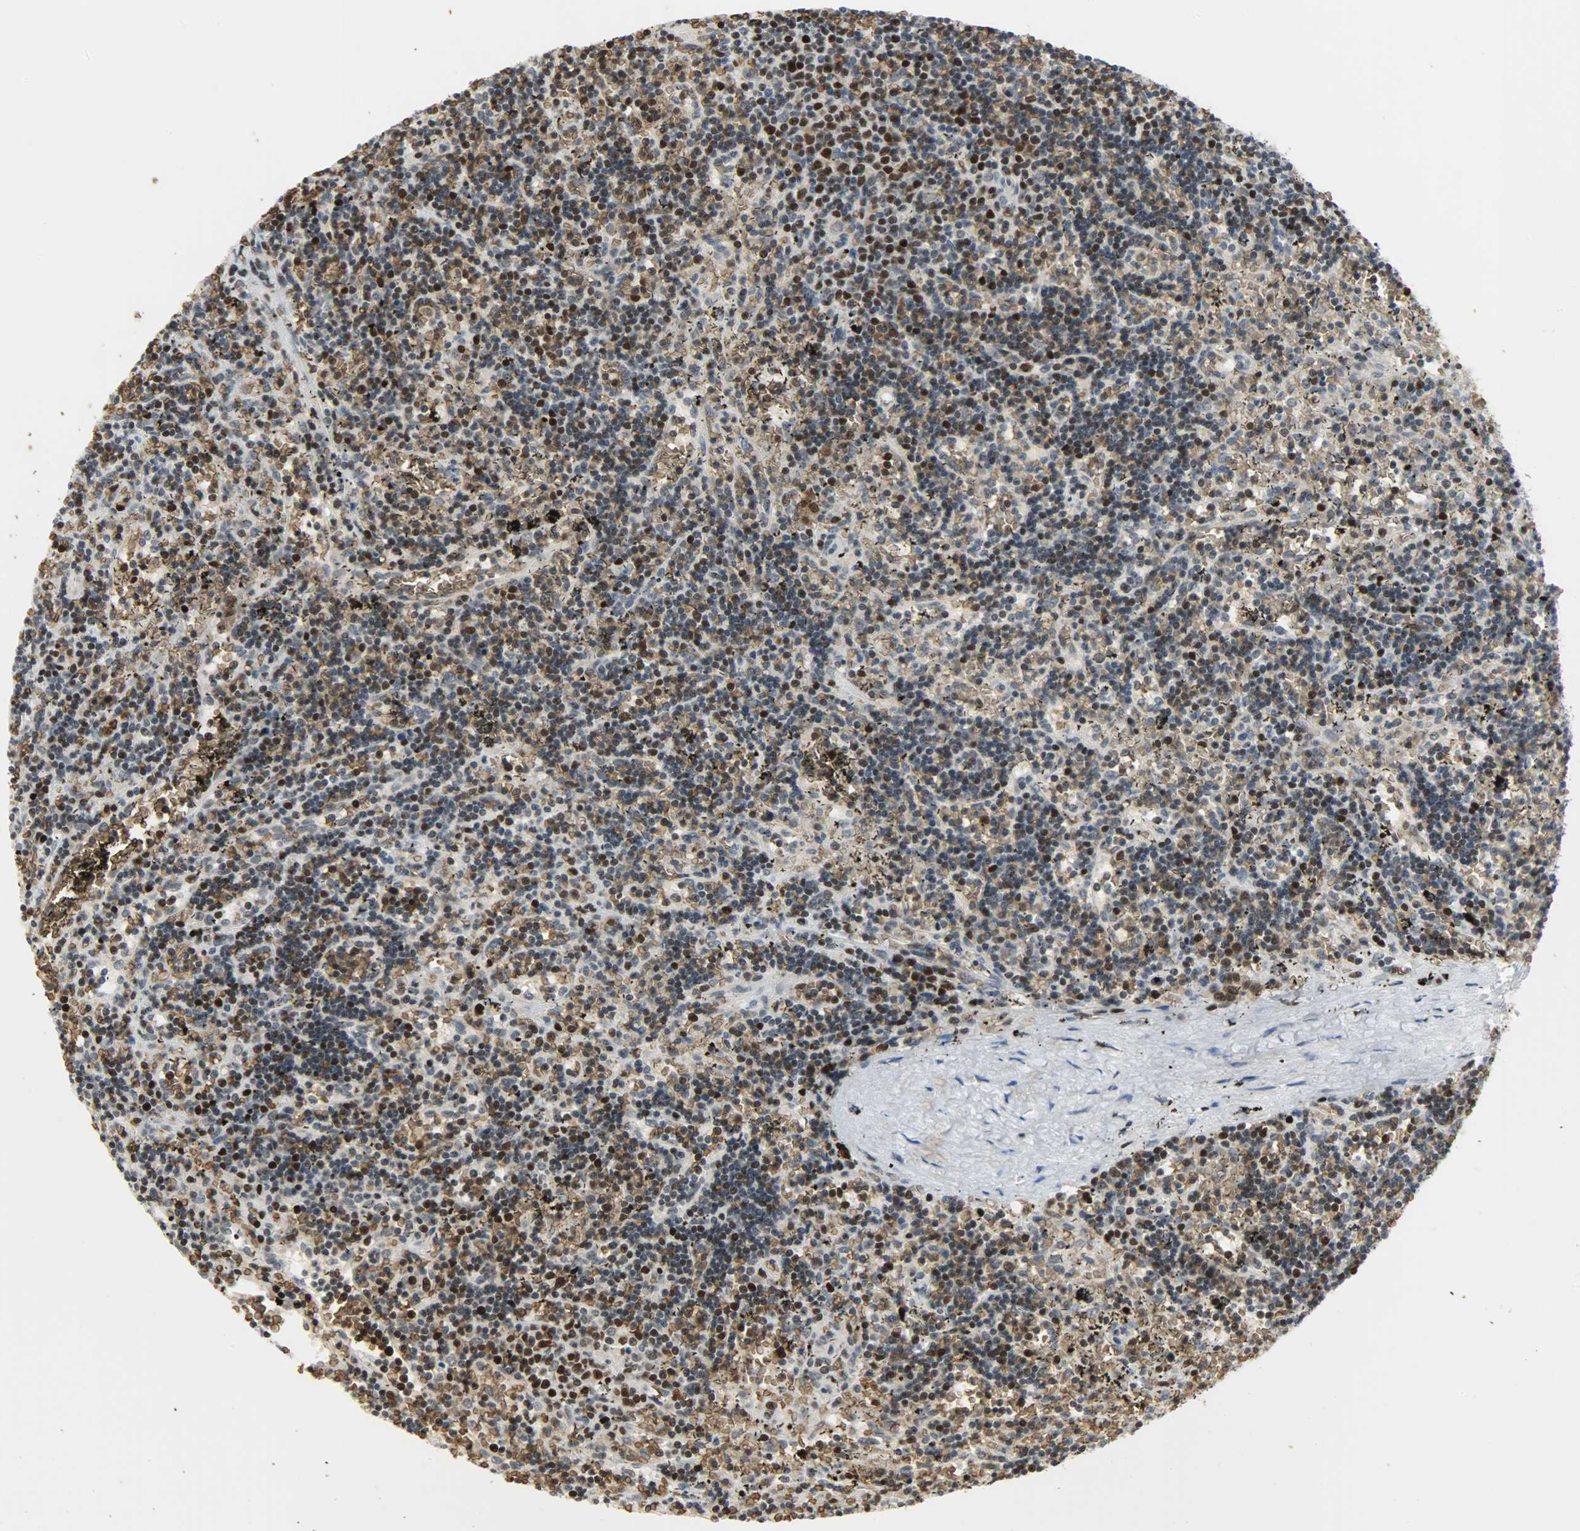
{"staining": {"intensity": "strong", "quantity": ">75%", "location": "cytoplasmic/membranous,nuclear"}, "tissue": "lymphoma", "cell_type": "Tumor cells", "image_type": "cancer", "snomed": [{"axis": "morphology", "description": "Malignant lymphoma, non-Hodgkin's type, Low grade"}, {"axis": "topography", "description": "Spleen"}], "caption": "Malignant lymphoma, non-Hodgkin's type (low-grade) stained with DAB immunohistochemistry (IHC) demonstrates high levels of strong cytoplasmic/membranous and nuclear positivity in approximately >75% of tumor cells.", "gene": "SNAI1", "patient": {"sex": "male", "age": 60}}